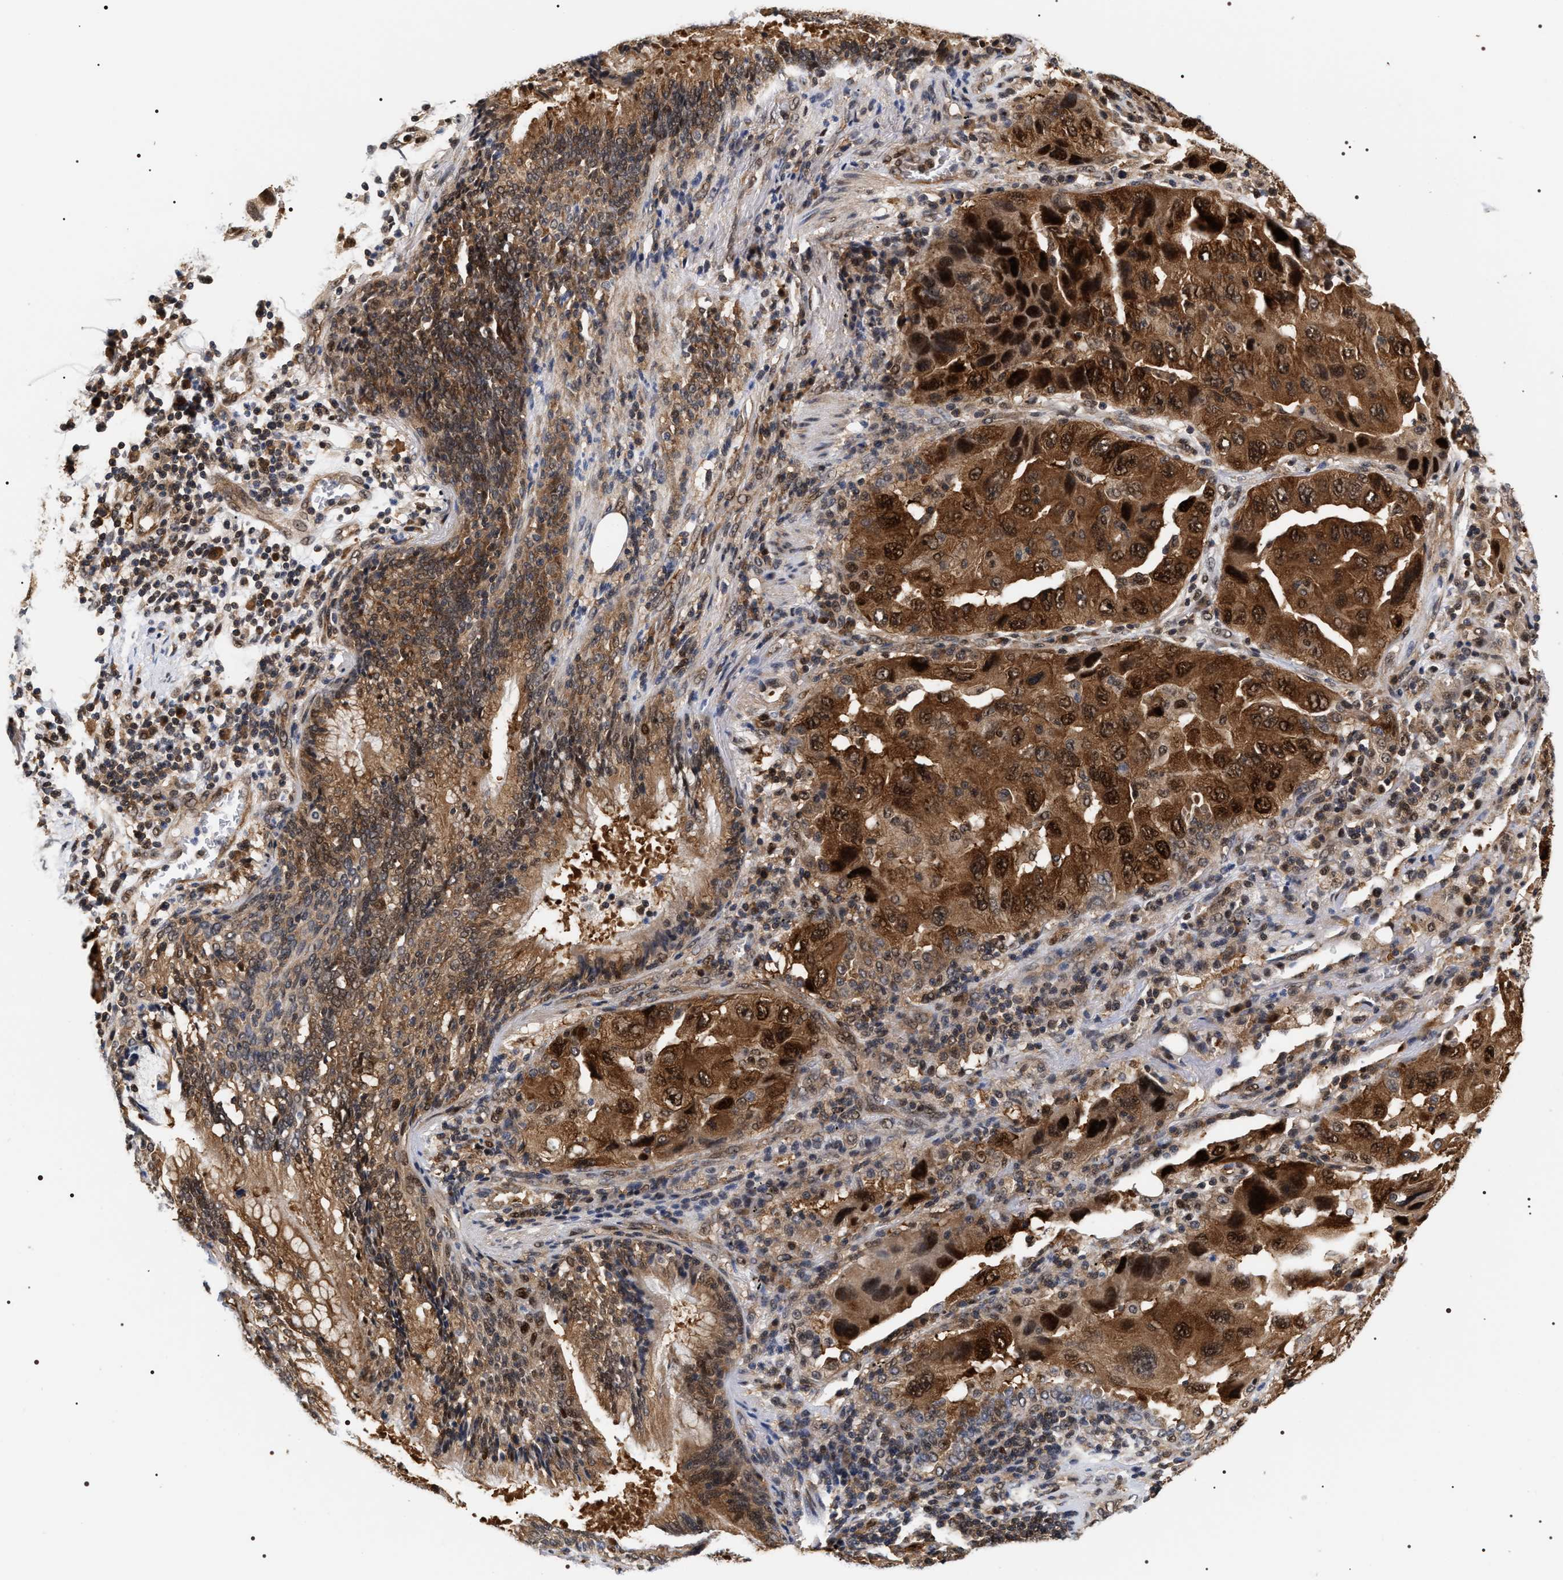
{"staining": {"intensity": "strong", "quantity": ">75%", "location": "cytoplasmic/membranous,nuclear"}, "tissue": "lung cancer", "cell_type": "Tumor cells", "image_type": "cancer", "snomed": [{"axis": "morphology", "description": "Adenocarcinoma, NOS"}, {"axis": "topography", "description": "Lung"}], "caption": "A high amount of strong cytoplasmic/membranous and nuclear staining is identified in about >75% of tumor cells in lung cancer (adenocarcinoma) tissue. The staining was performed using DAB, with brown indicating positive protein expression. Nuclei are stained blue with hematoxylin.", "gene": "BAG6", "patient": {"sex": "female", "age": 65}}